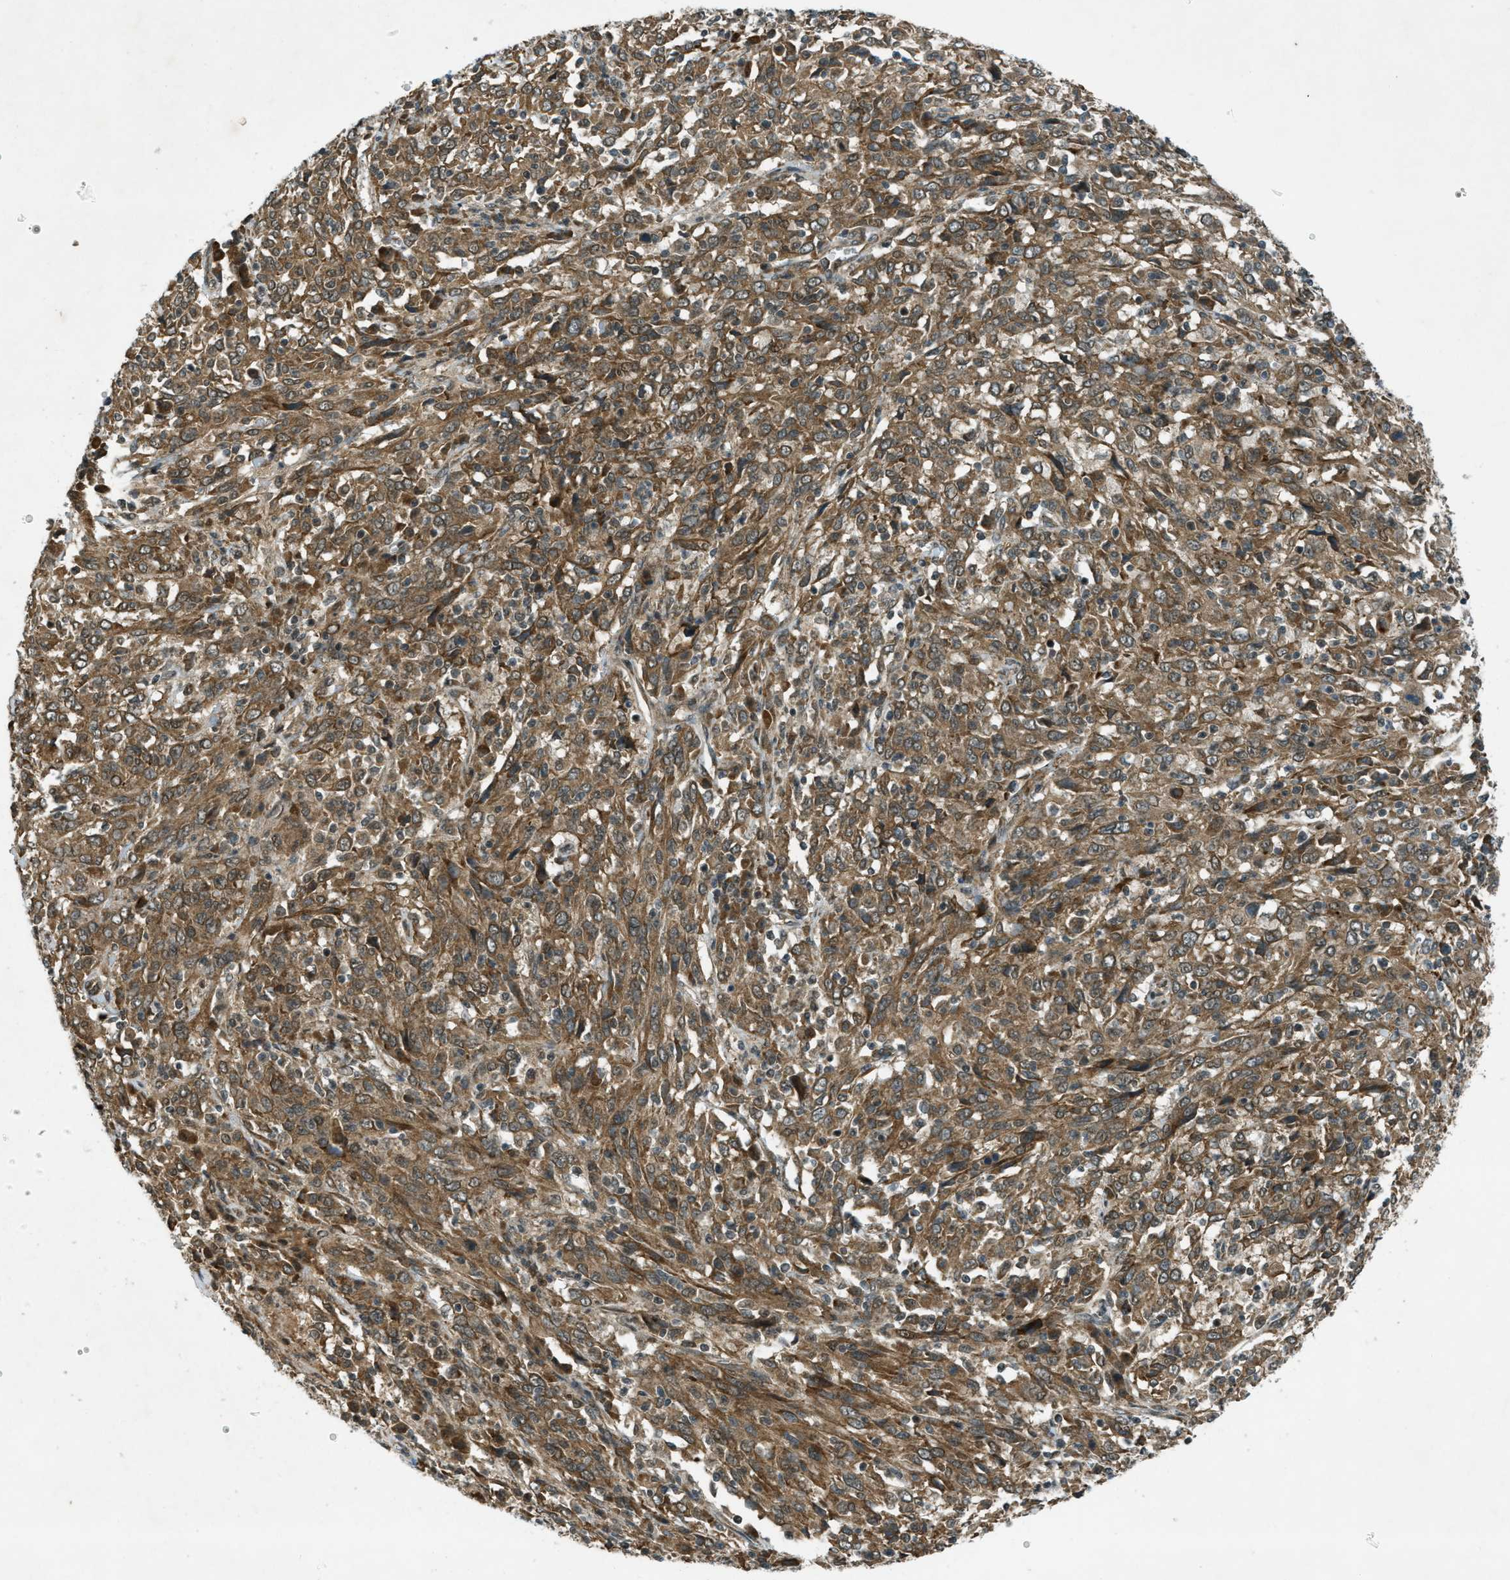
{"staining": {"intensity": "moderate", "quantity": ">75%", "location": "cytoplasmic/membranous"}, "tissue": "cervical cancer", "cell_type": "Tumor cells", "image_type": "cancer", "snomed": [{"axis": "morphology", "description": "Squamous cell carcinoma, NOS"}, {"axis": "topography", "description": "Cervix"}], "caption": "Cervical cancer stained for a protein (brown) displays moderate cytoplasmic/membranous positive staining in about >75% of tumor cells.", "gene": "EIF2AK3", "patient": {"sex": "female", "age": 46}}